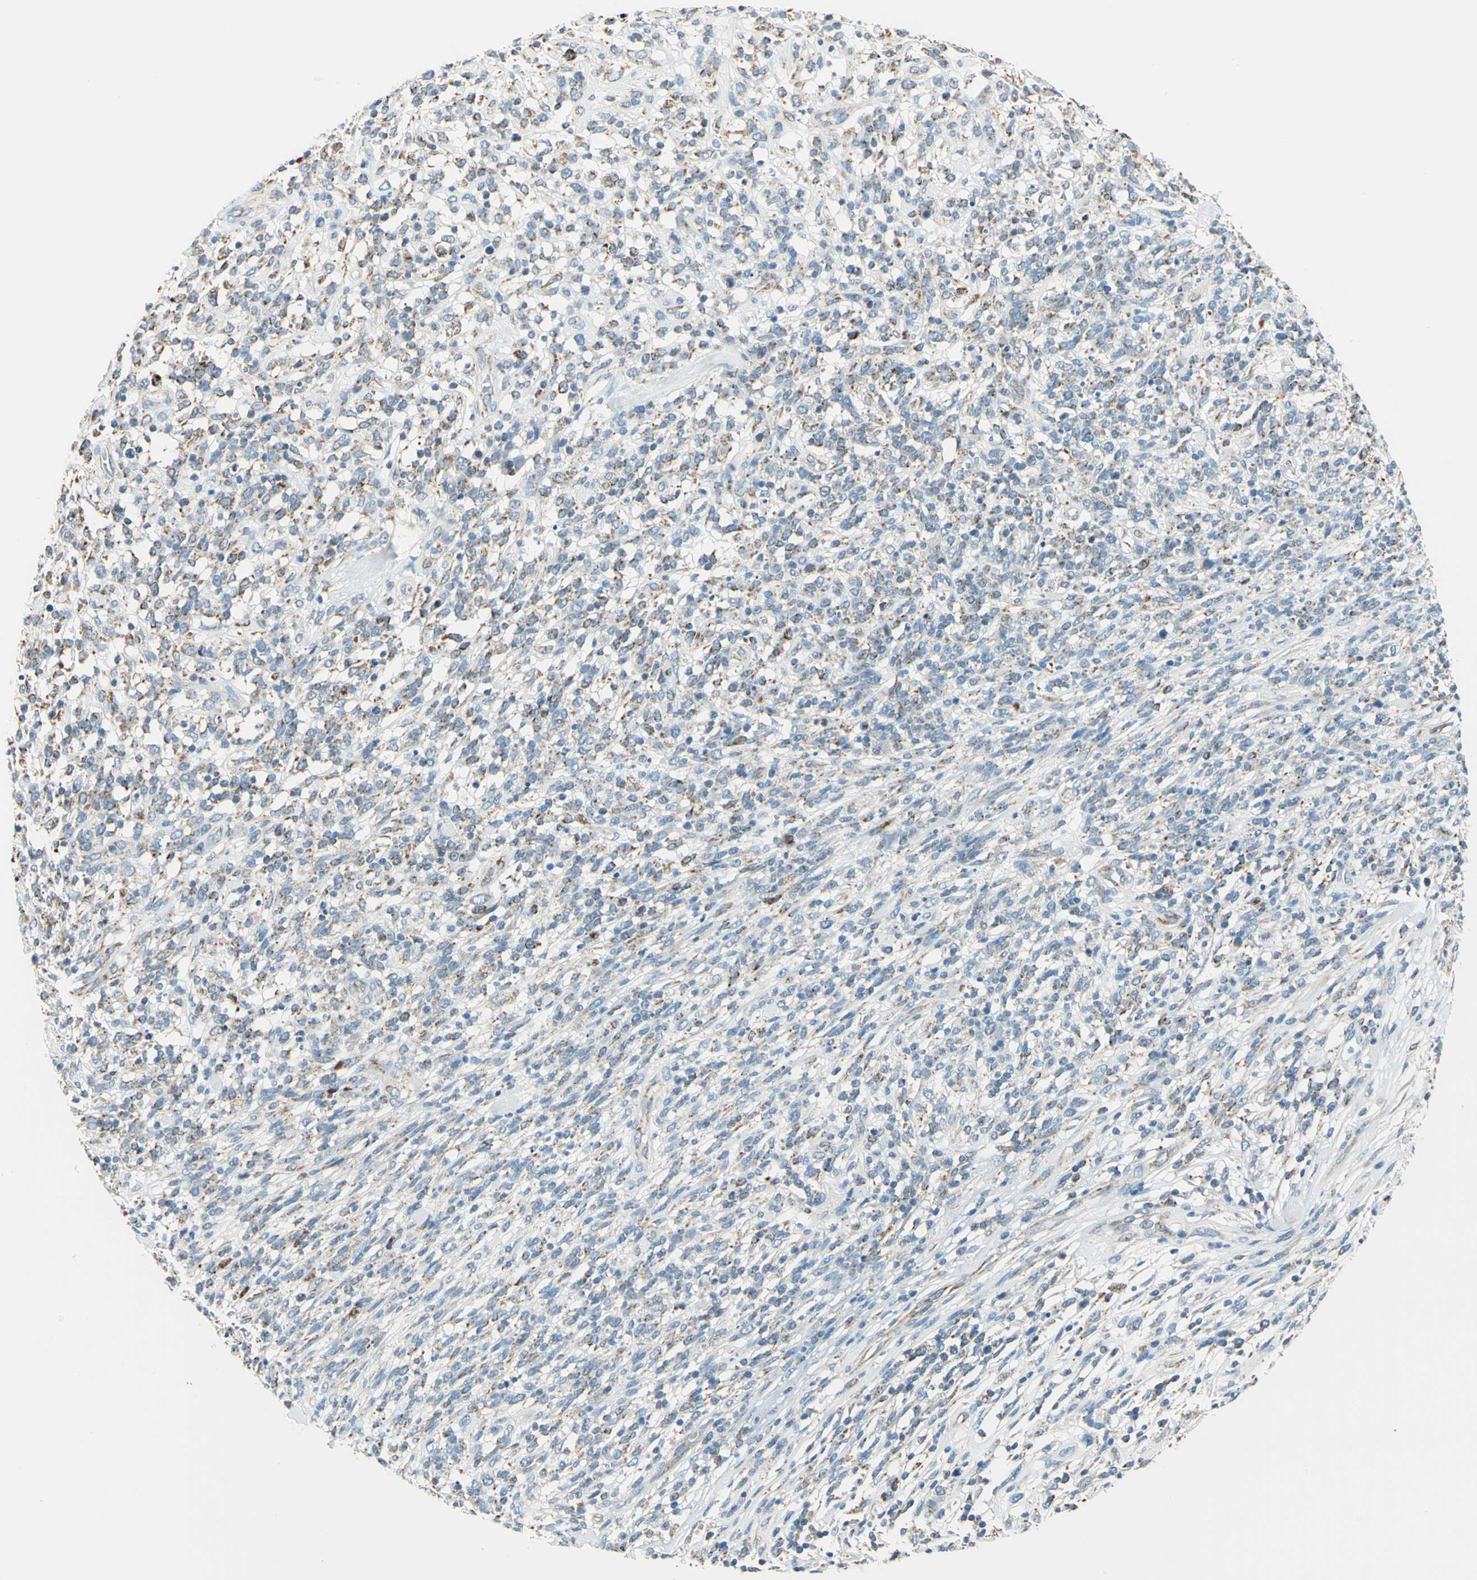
{"staining": {"intensity": "moderate", "quantity": "25%-75%", "location": "cytoplasmic/membranous"}, "tissue": "lymphoma", "cell_type": "Tumor cells", "image_type": "cancer", "snomed": [{"axis": "morphology", "description": "Malignant lymphoma, non-Hodgkin's type, High grade"}, {"axis": "topography", "description": "Lymph node"}], "caption": "A brown stain shows moderate cytoplasmic/membranous expression of a protein in human high-grade malignant lymphoma, non-Hodgkin's type tumor cells. (Stains: DAB (3,3'-diaminobenzidine) in brown, nuclei in blue, Microscopy: brightfield microscopy at high magnification).", "gene": "ACADM", "patient": {"sex": "female", "age": 73}}